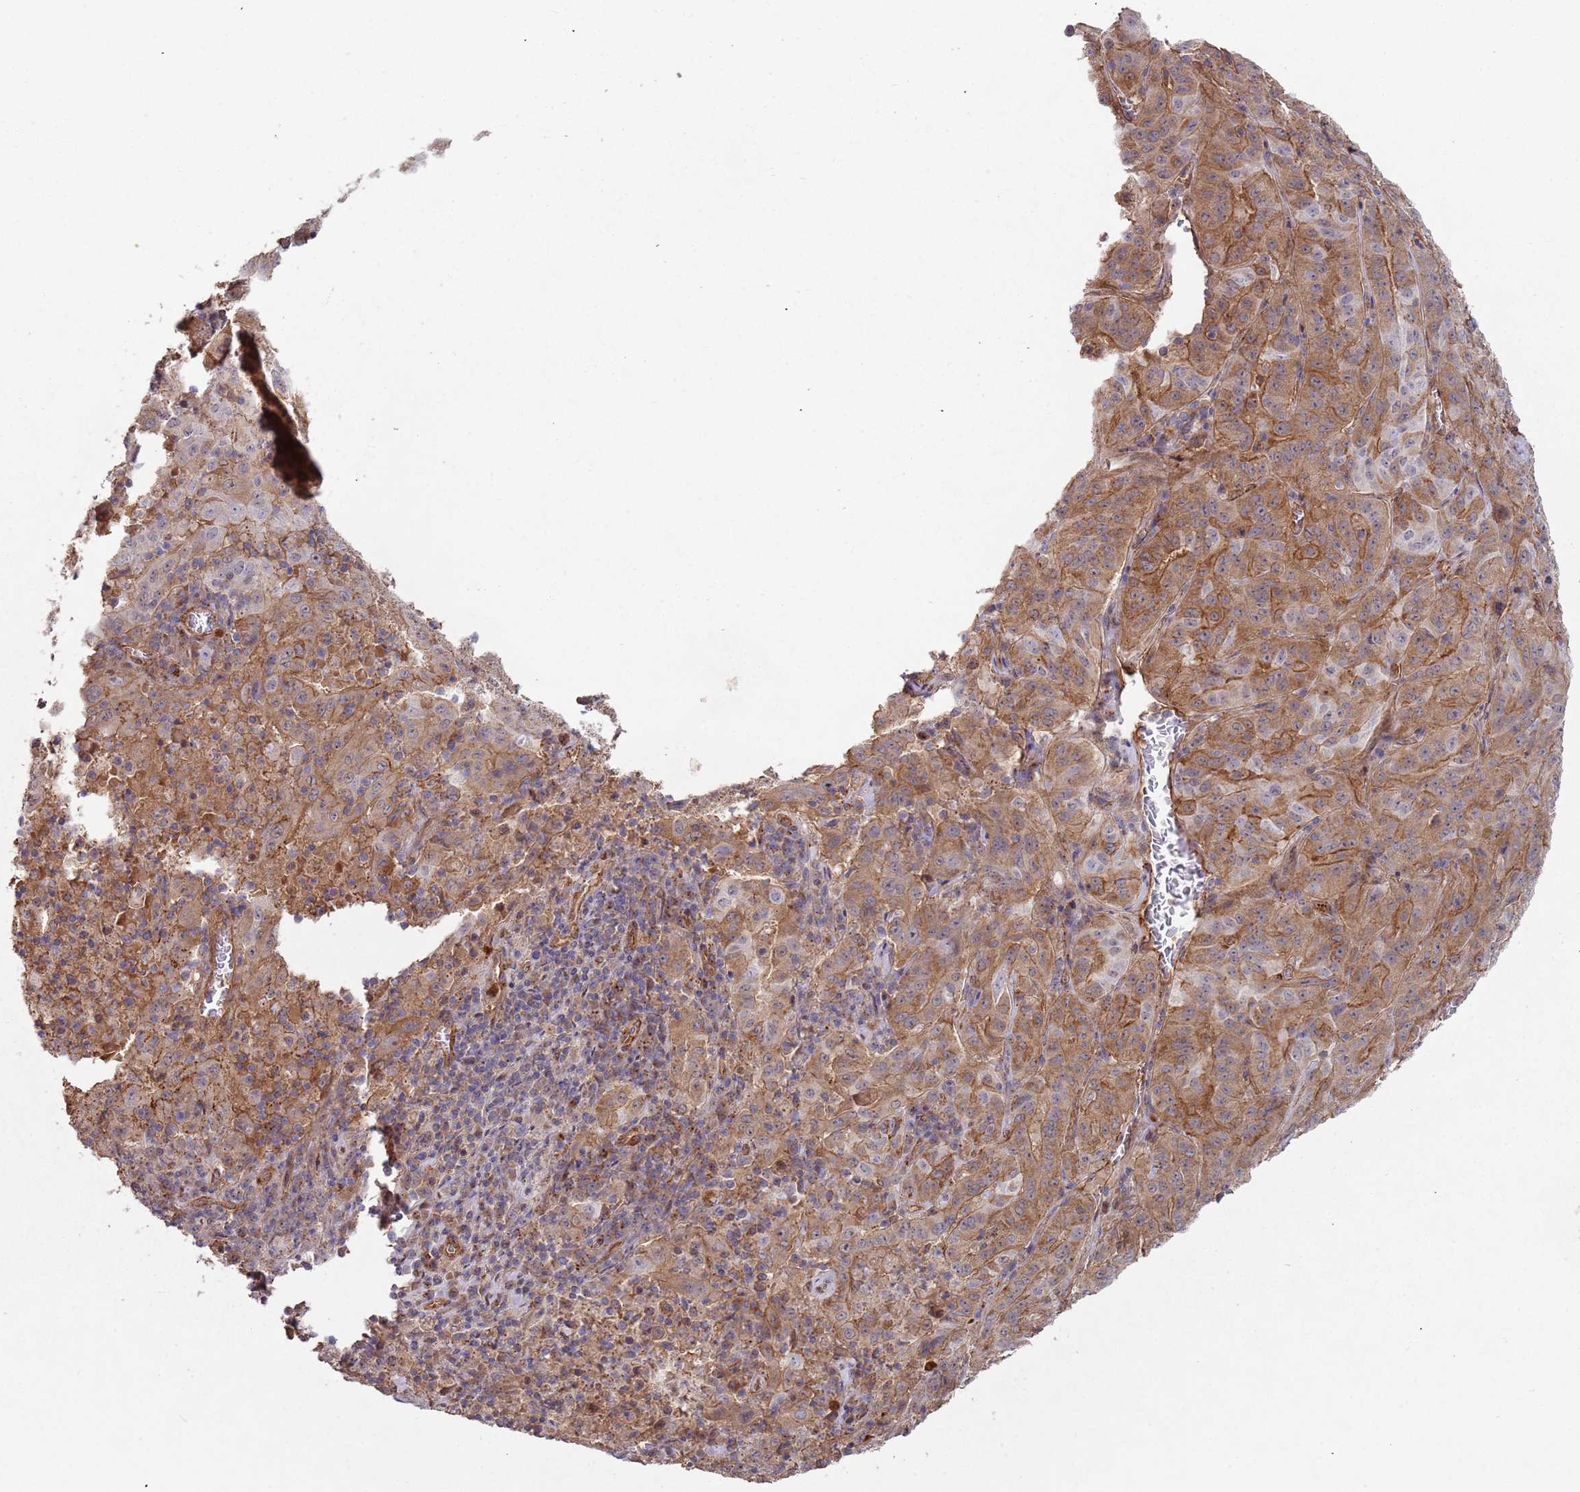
{"staining": {"intensity": "moderate", "quantity": ">75%", "location": "cytoplasmic/membranous"}, "tissue": "pancreatic cancer", "cell_type": "Tumor cells", "image_type": "cancer", "snomed": [{"axis": "morphology", "description": "Adenocarcinoma, NOS"}, {"axis": "topography", "description": "Pancreas"}], "caption": "Pancreatic adenocarcinoma tissue shows moderate cytoplasmic/membranous expression in approximately >75% of tumor cells, visualized by immunohistochemistry.", "gene": "KANSL1L", "patient": {"sex": "male", "age": 63}}